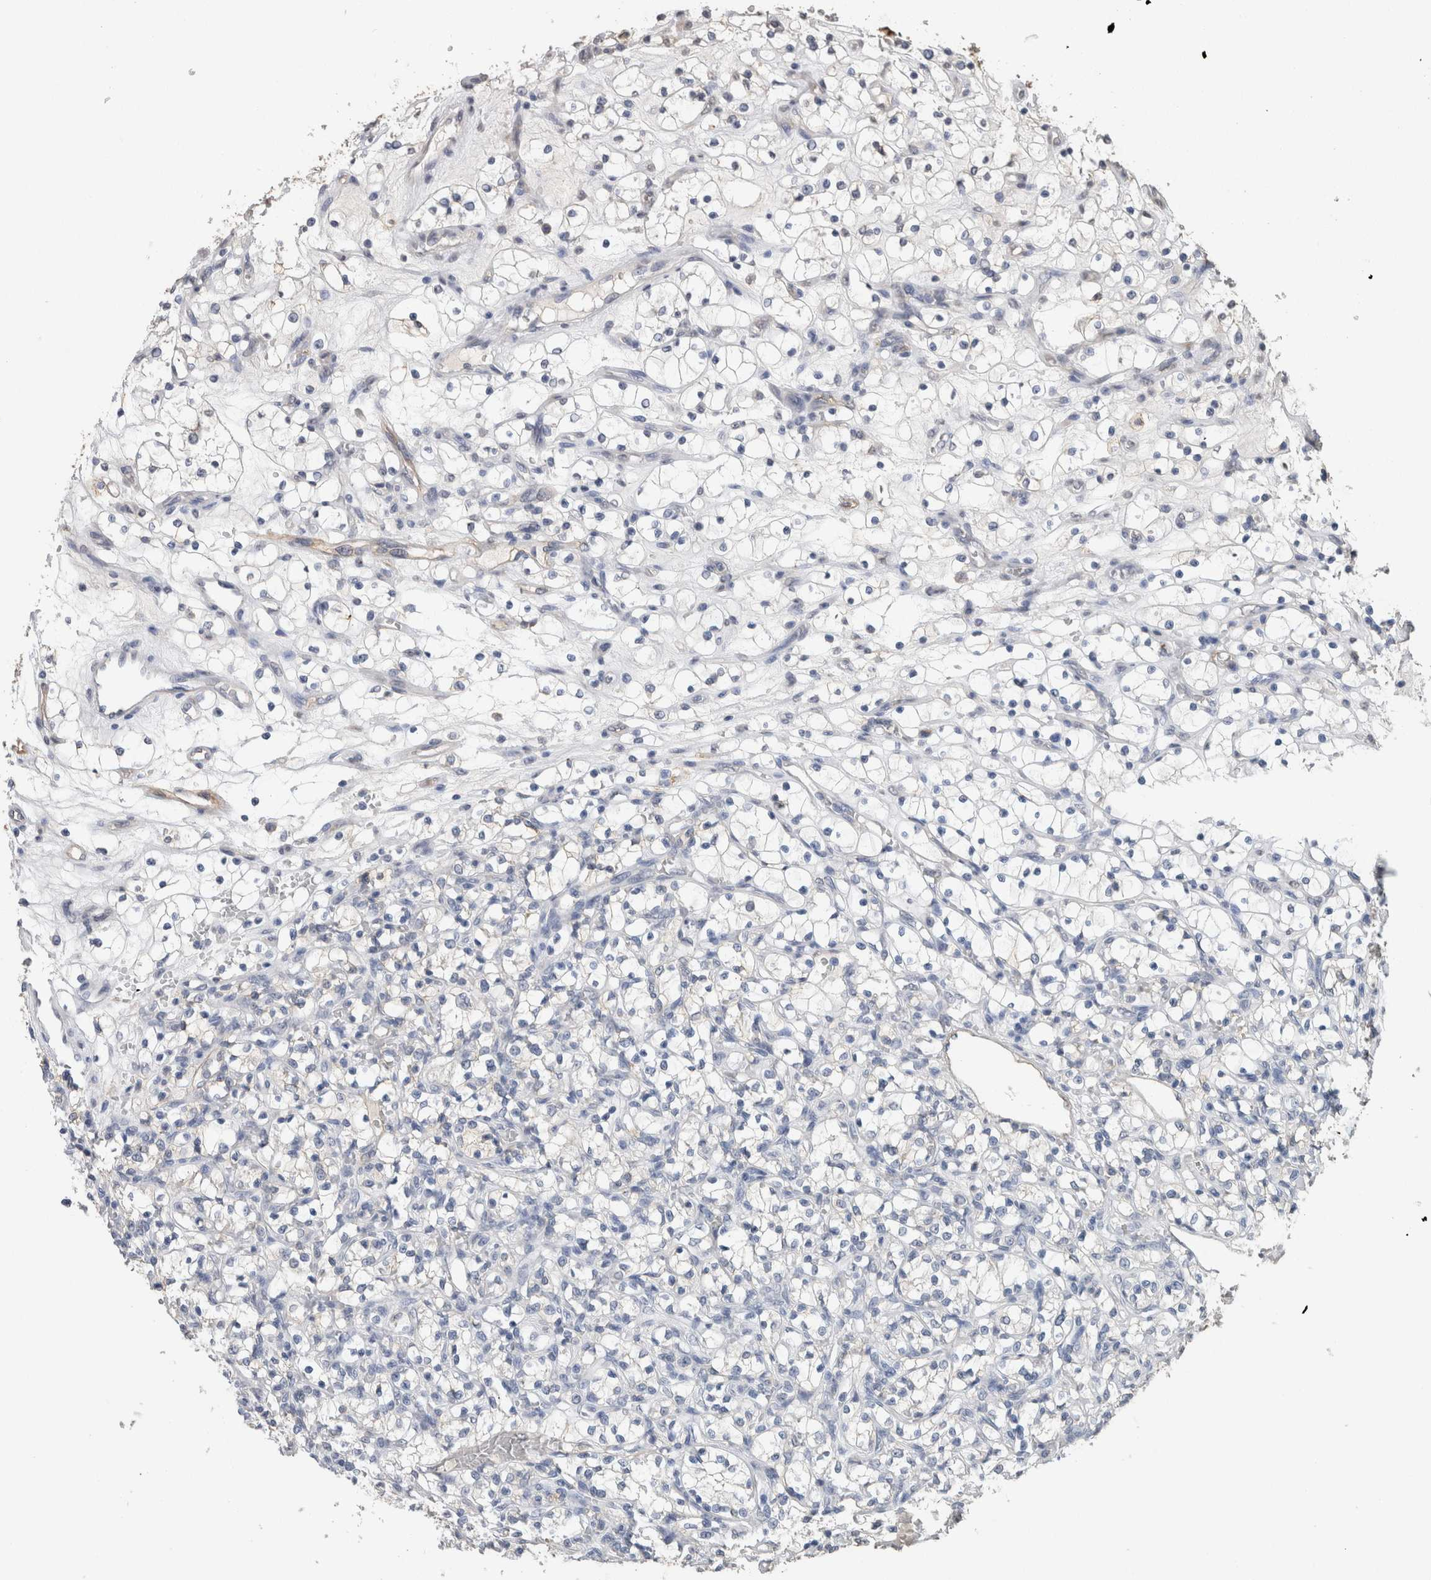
{"staining": {"intensity": "negative", "quantity": "none", "location": "none"}, "tissue": "renal cancer", "cell_type": "Tumor cells", "image_type": "cancer", "snomed": [{"axis": "morphology", "description": "Adenocarcinoma, NOS"}, {"axis": "topography", "description": "Kidney"}], "caption": "A micrograph of human renal cancer (adenocarcinoma) is negative for staining in tumor cells.", "gene": "S100A10", "patient": {"sex": "female", "age": 69}}